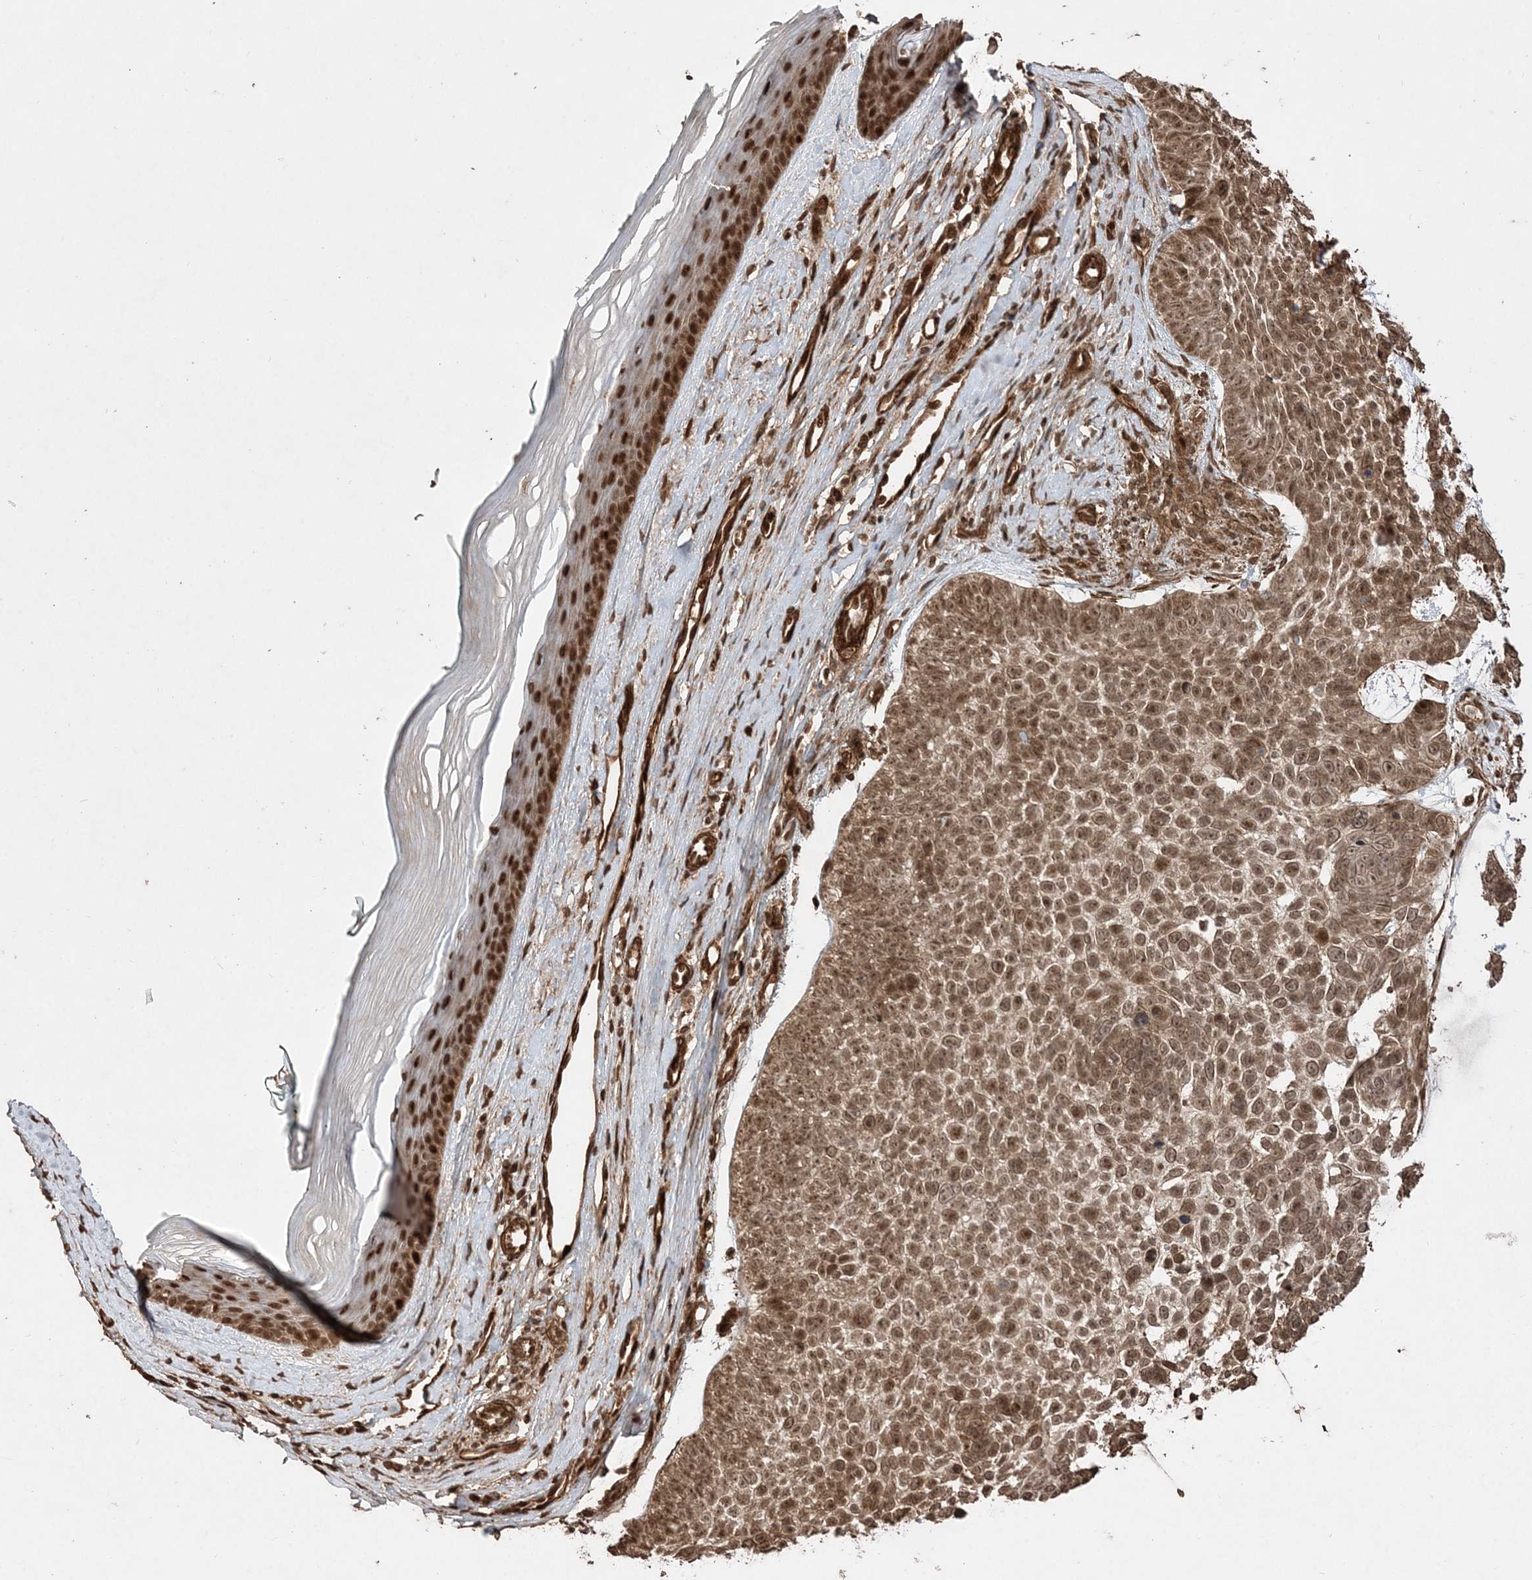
{"staining": {"intensity": "moderate", "quantity": ">75%", "location": "cytoplasmic/membranous,nuclear"}, "tissue": "skin cancer", "cell_type": "Tumor cells", "image_type": "cancer", "snomed": [{"axis": "morphology", "description": "Basal cell carcinoma"}, {"axis": "topography", "description": "Skin"}], "caption": "Protein expression analysis of human skin basal cell carcinoma reveals moderate cytoplasmic/membranous and nuclear staining in approximately >75% of tumor cells.", "gene": "ETAA1", "patient": {"sex": "female", "age": 81}}